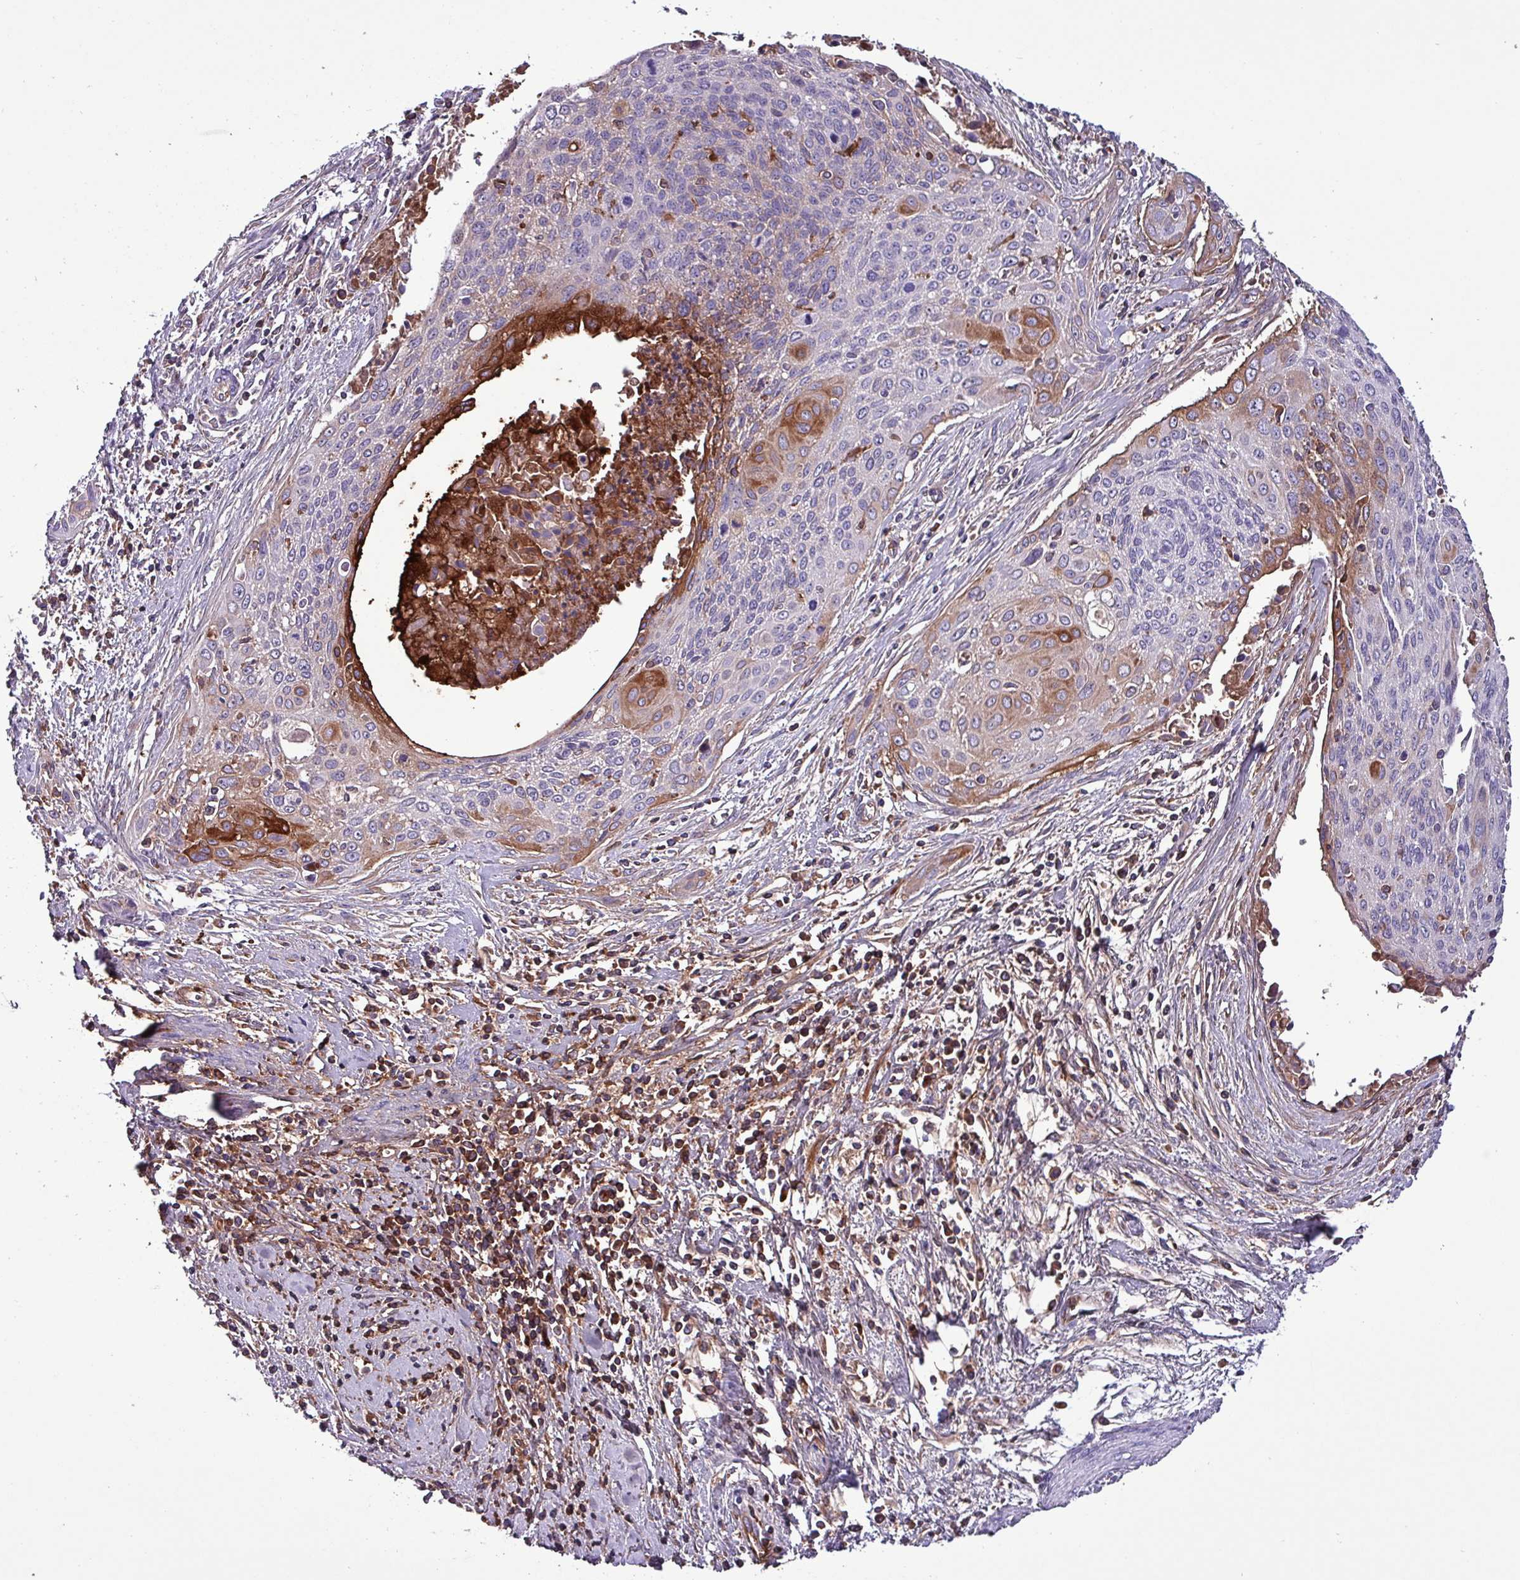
{"staining": {"intensity": "strong", "quantity": "<25%", "location": "cytoplasmic/membranous"}, "tissue": "cervical cancer", "cell_type": "Tumor cells", "image_type": "cancer", "snomed": [{"axis": "morphology", "description": "Squamous cell carcinoma, NOS"}, {"axis": "topography", "description": "Cervix"}], "caption": "A histopathology image of human cervical cancer (squamous cell carcinoma) stained for a protein exhibits strong cytoplasmic/membranous brown staining in tumor cells. The protein of interest is shown in brown color, while the nuclei are stained blue.", "gene": "HP", "patient": {"sex": "female", "age": 55}}